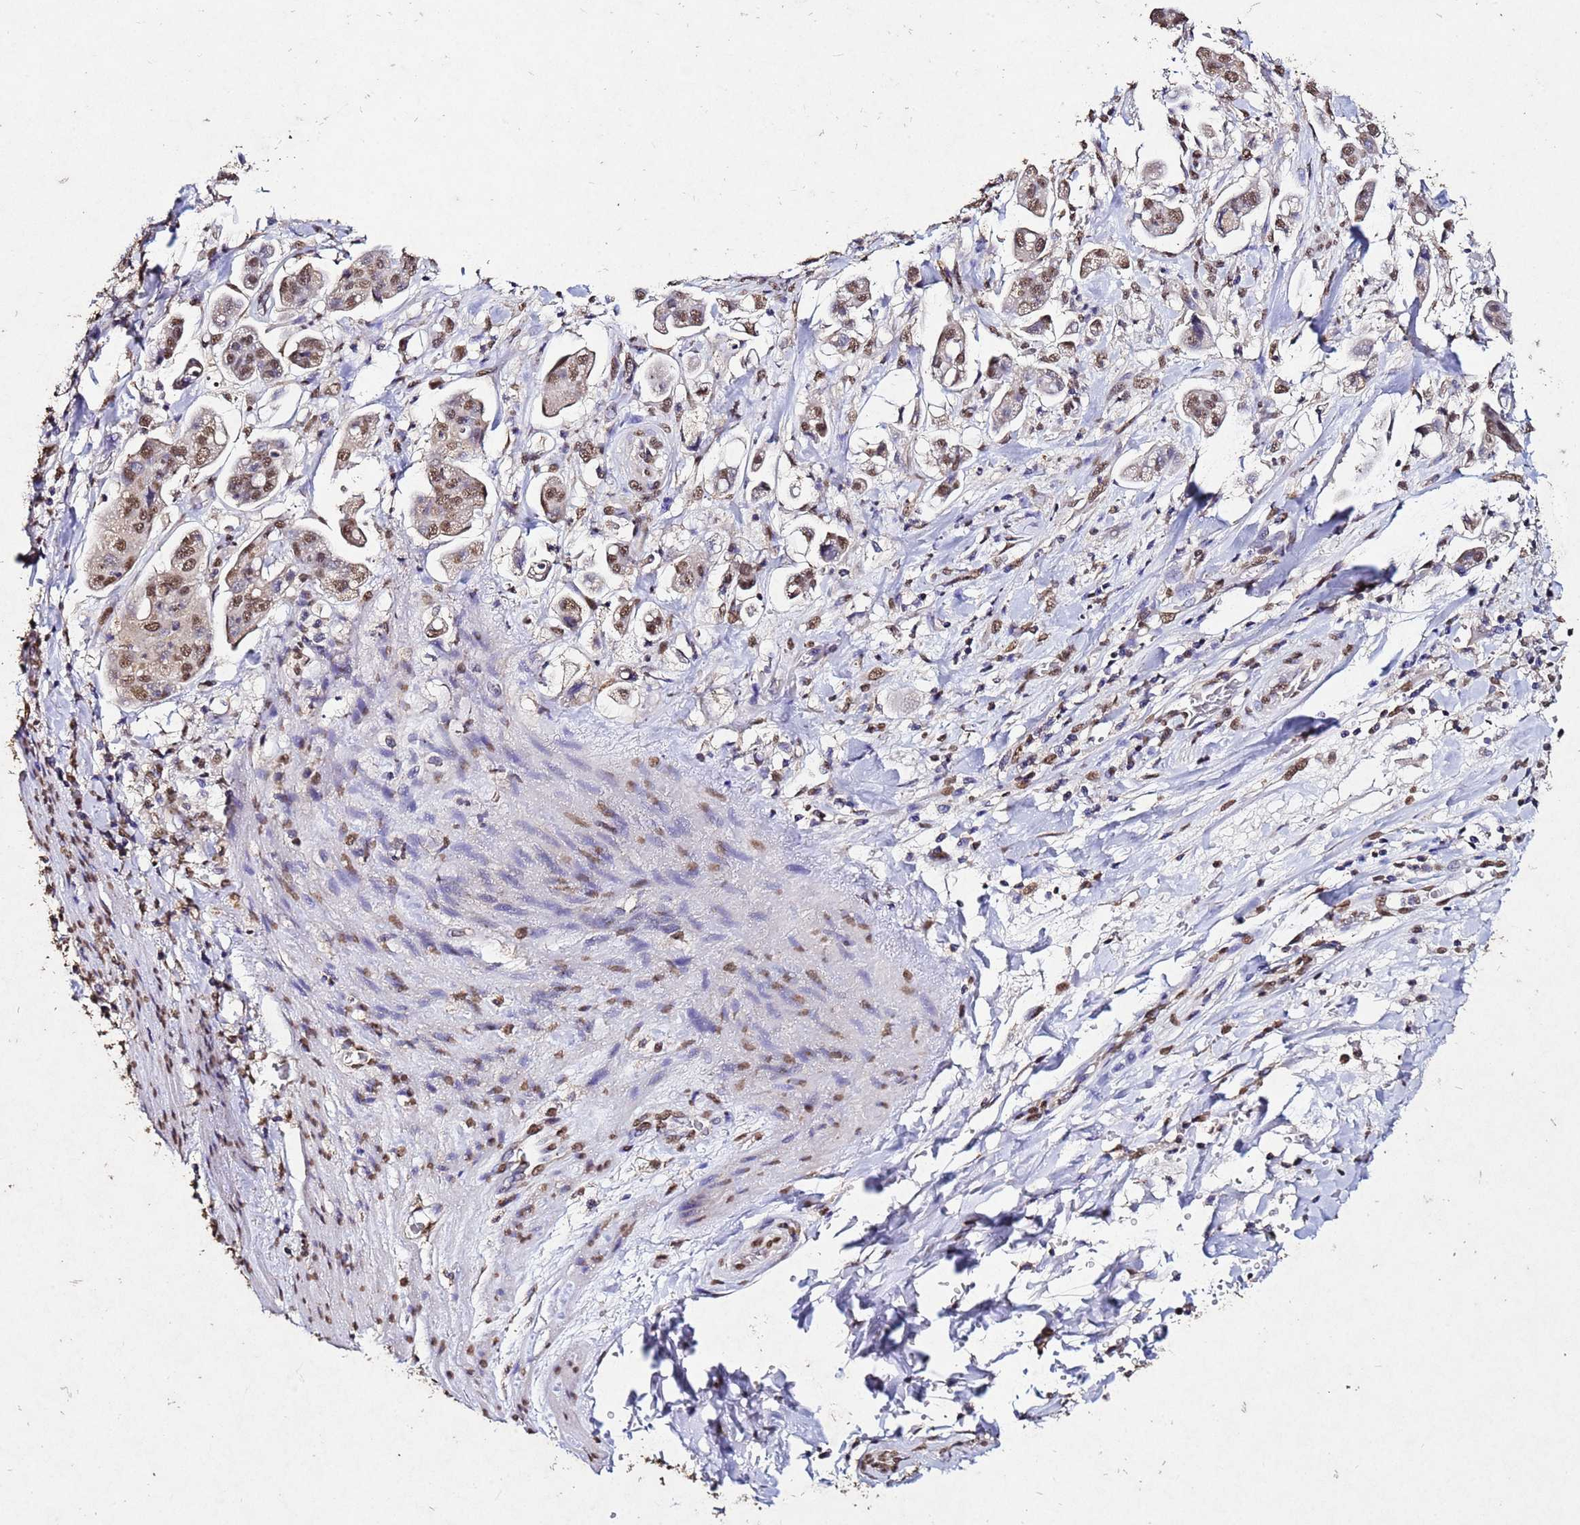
{"staining": {"intensity": "moderate", "quantity": ">75%", "location": "nuclear"}, "tissue": "stomach cancer", "cell_type": "Tumor cells", "image_type": "cancer", "snomed": [{"axis": "morphology", "description": "Adenocarcinoma, NOS"}, {"axis": "topography", "description": "Stomach"}], "caption": "Immunohistochemistry image of stomach adenocarcinoma stained for a protein (brown), which reveals medium levels of moderate nuclear positivity in about >75% of tumor cells.", "gene": "MYOCD", "patient": {"sex": "male", "age": 62}}